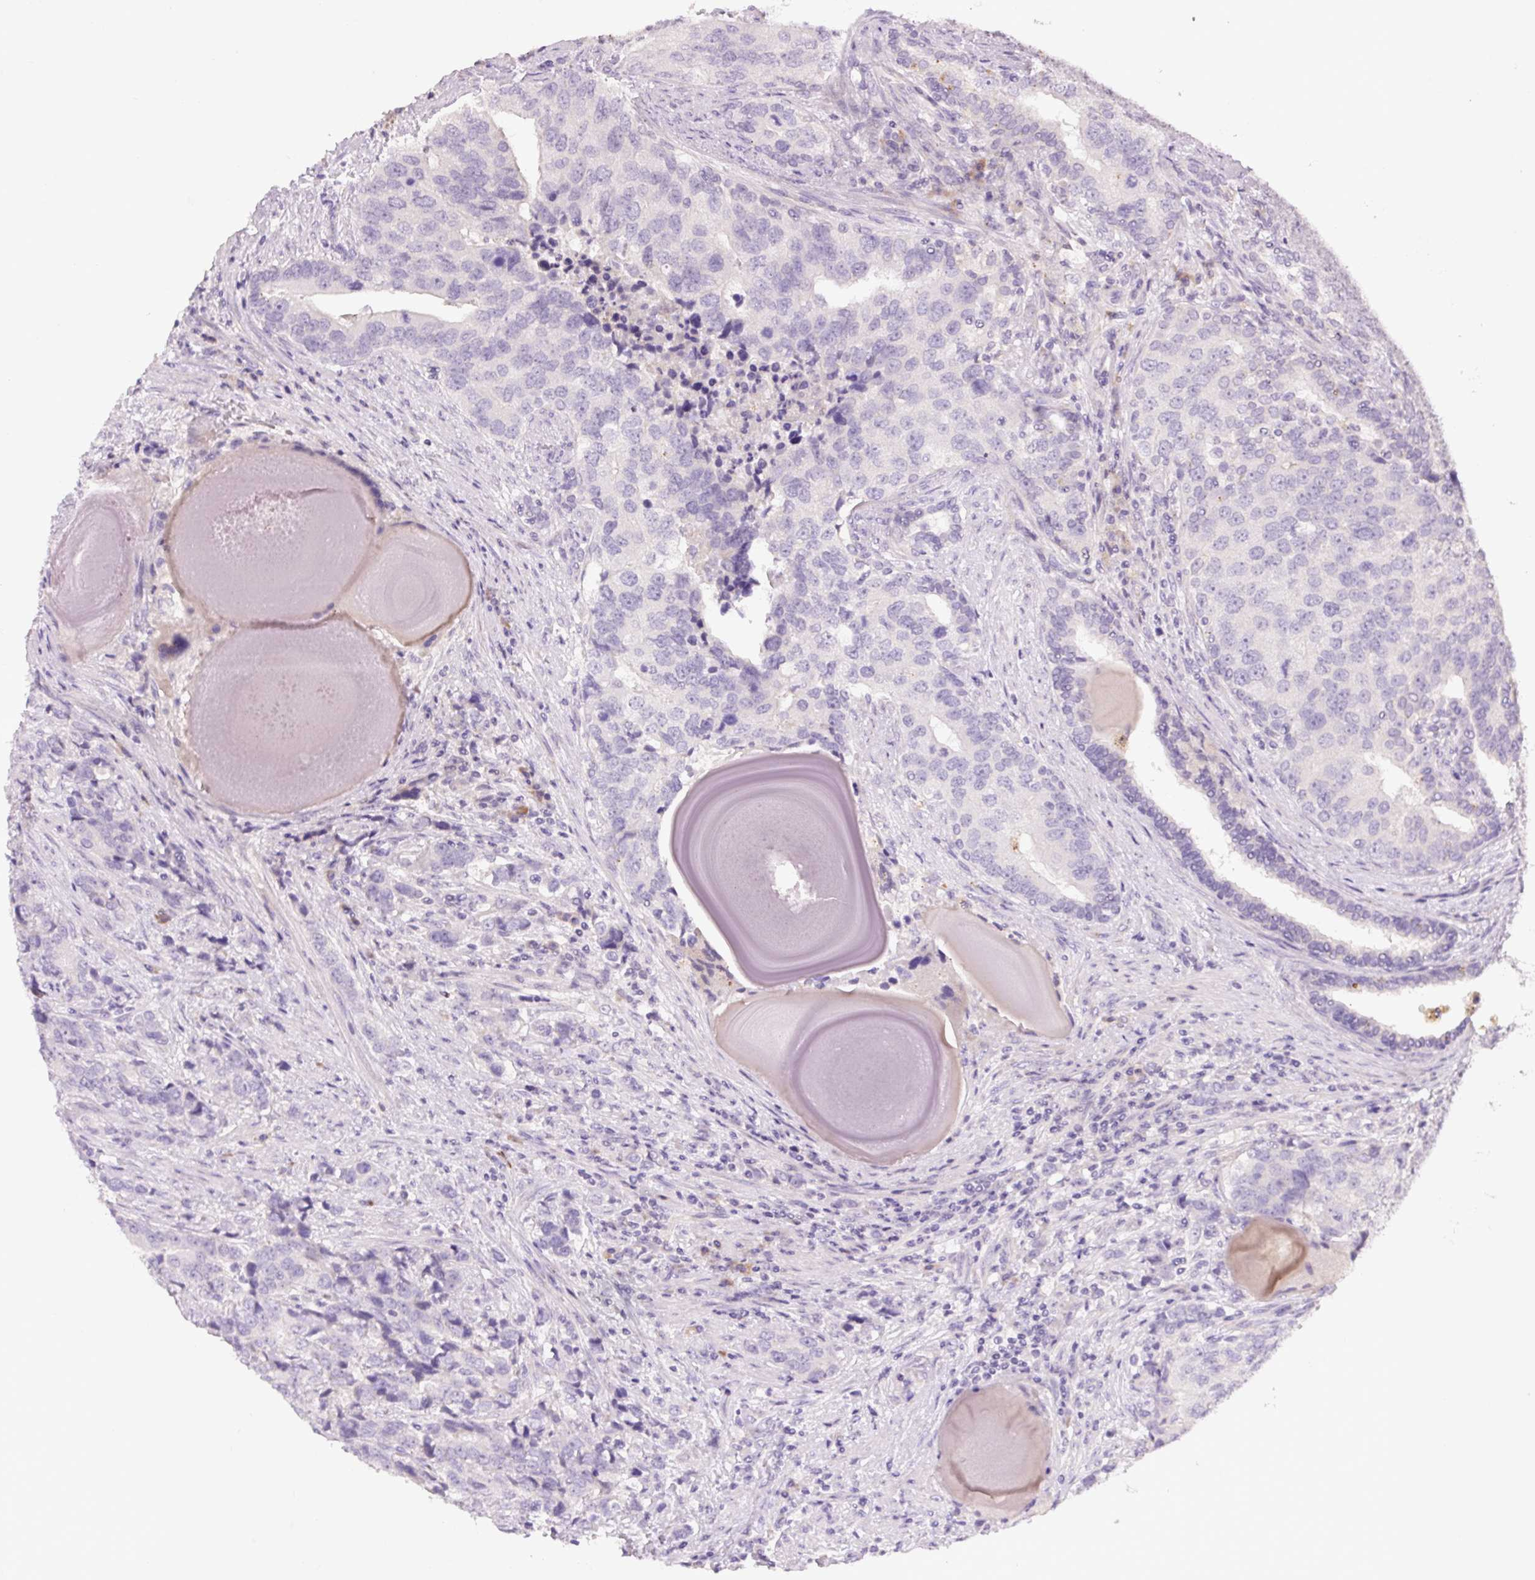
{"staining": {"intensity": "negative", "quantity": "none", "location": "none"}, "tissue": "prostate cancer", "cell_type": "Tumor cells", "image_type": "cancer", "snomed": [{"axis": "morphology", "description": "Adenocarcinoma, High grade"}, {"axis": "topography", "description": "Prostate"}], "caption": "An immunohistochemistry (IHC) photomicrograph of prostate cancer (adenocarcinoma (high-grade)) is shown. There is no staining in tumor cells of prostate cancer (adenocarcinoma (high-grade)). (DAB (3,3'-diaminobenzidine) IHC with hematoxylin counter stain).", "gene": "TMEM100", "patient": {"sex": "male", "age": 68}}